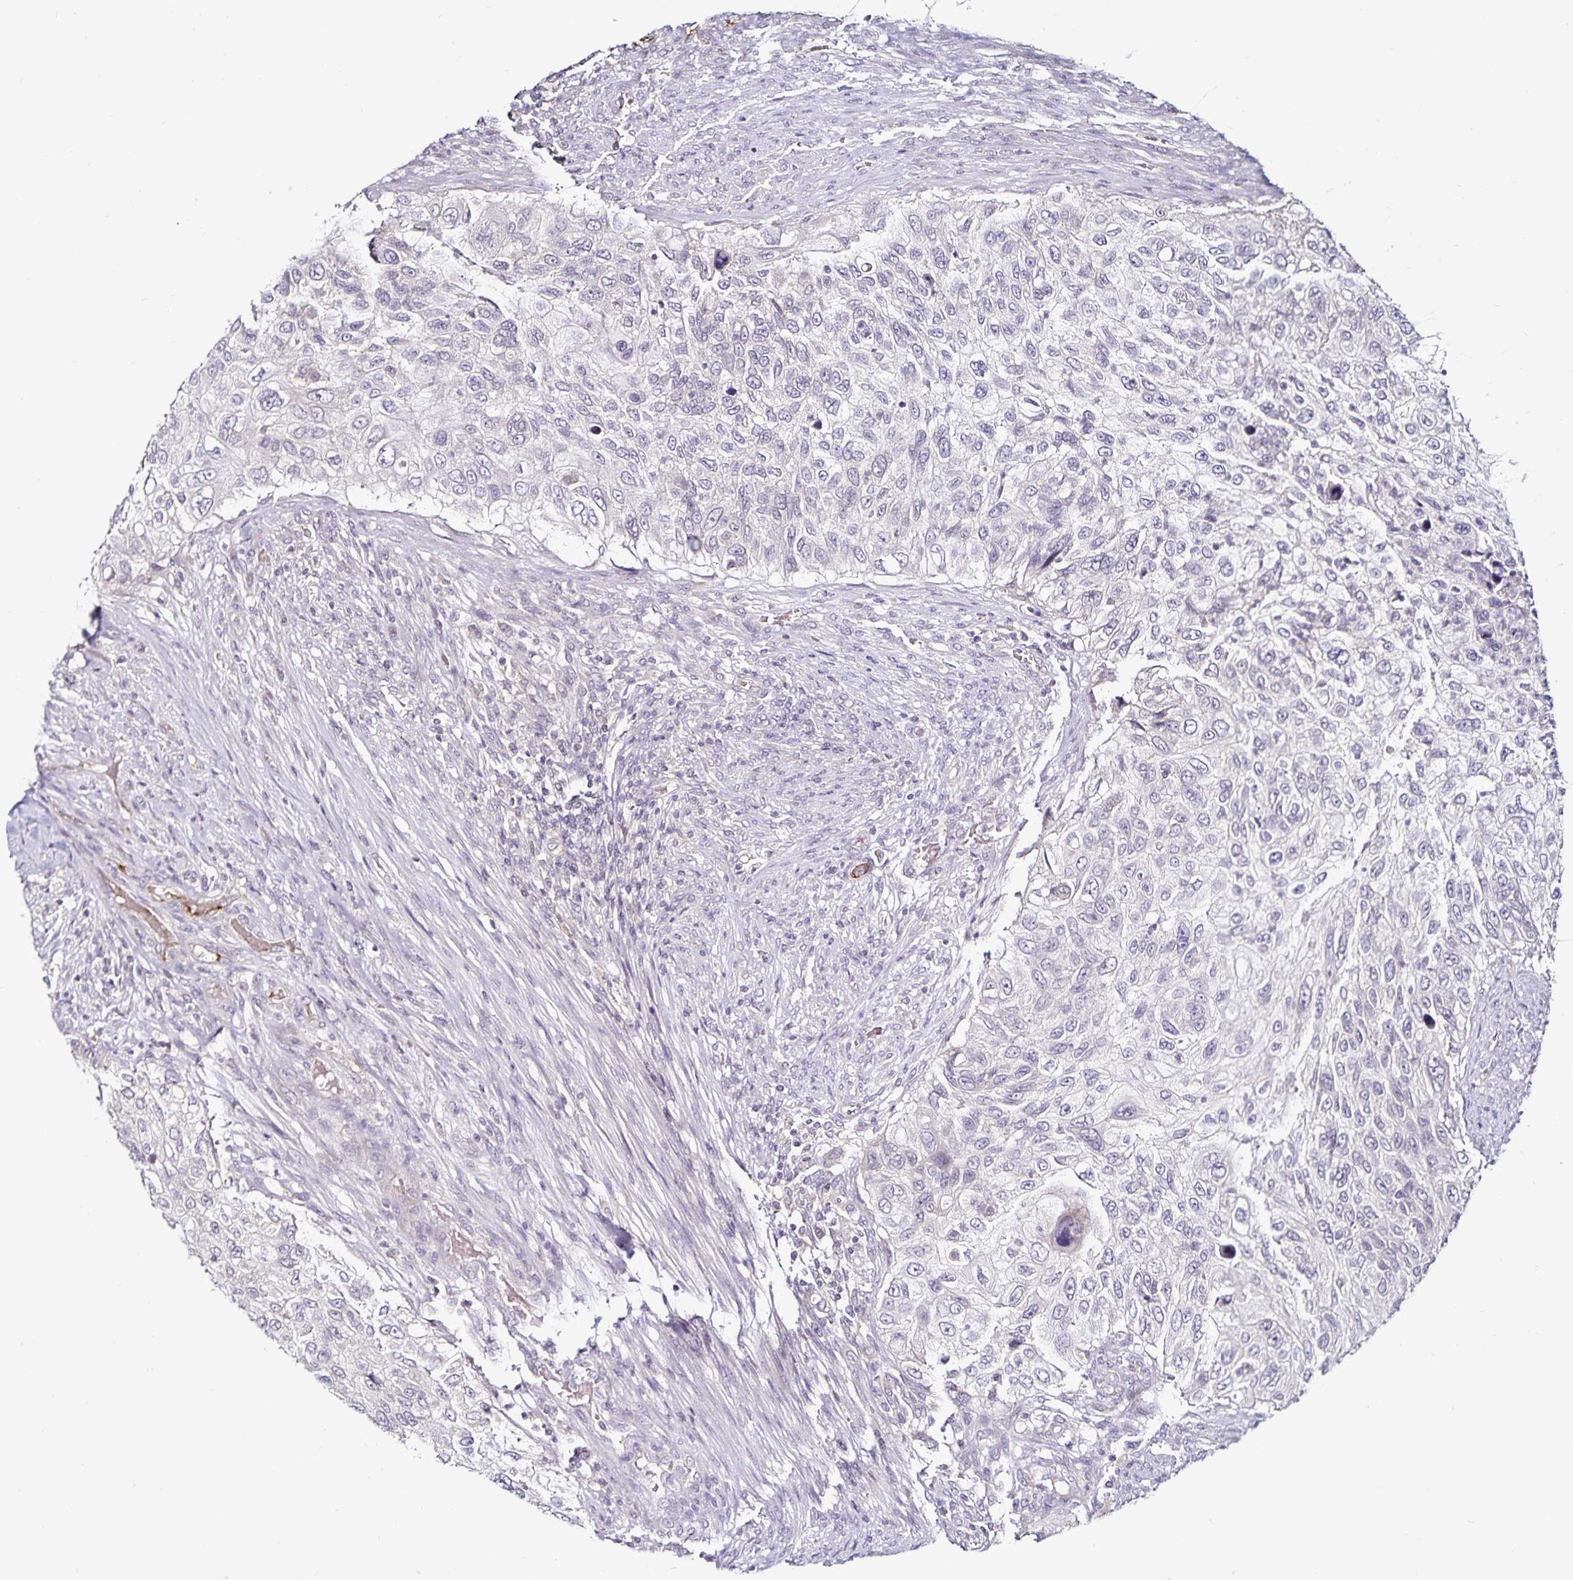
{"staining": {"intensity": "negative", "quantity": "none", "location": "none"}, "tissue": "urothelial cancer", "cell_type": "Tumor cells", "image_type": "cancer", "snomed": [{"axis": "morphology", "description": "Urothelial carcinoma, High grade"}, {"axis": "topography", "description": "Urinary bladder"}], "caption": "Tumor cells are negative for protein expression in human high-grade urothelial carcinoma.", "gene": "ACSL5", "patient": {"sex": "female", "age": 60}}